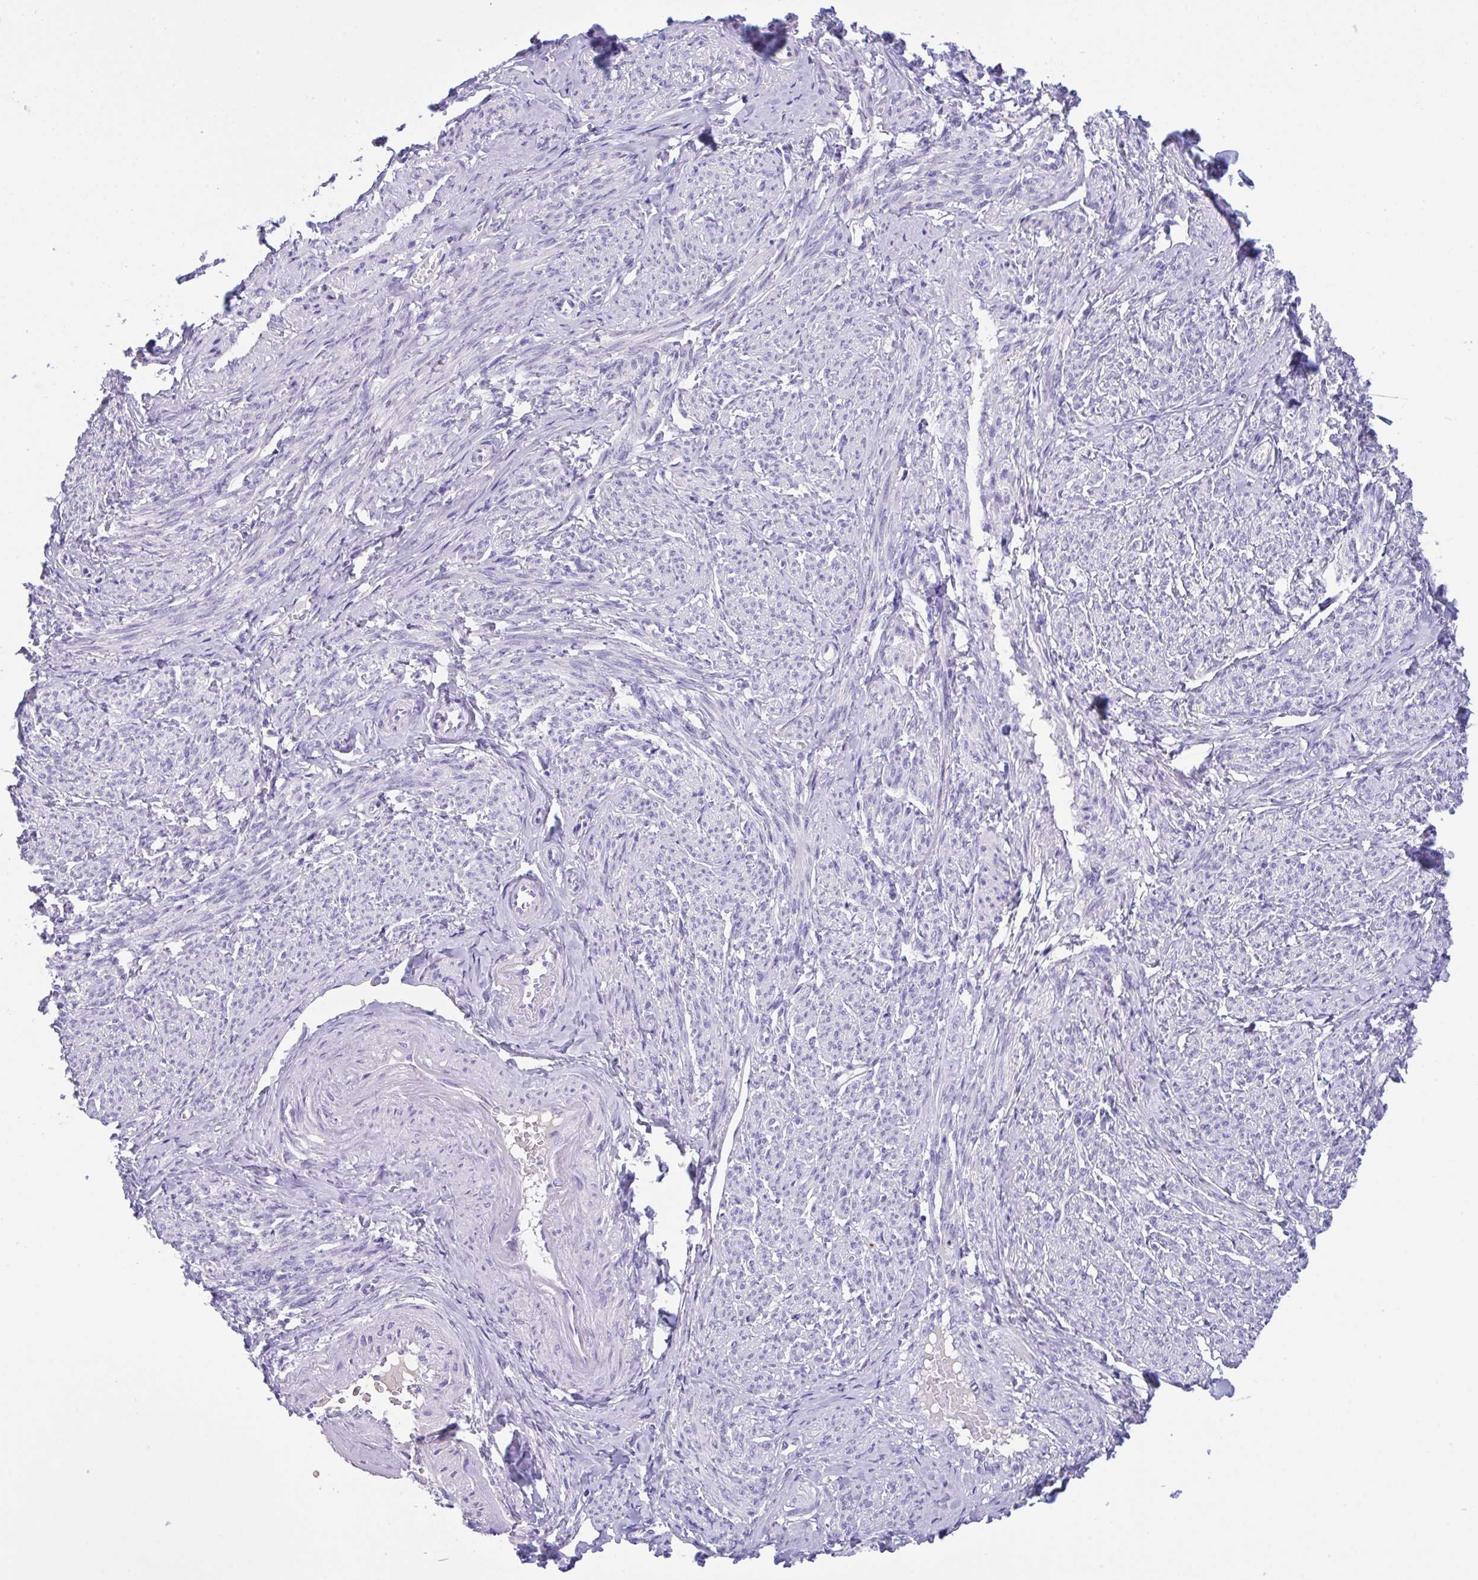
{"staining": {"intensity": "negative", "quantity": "none", "location": "none"}, "tissue": "smooth muscle", "cell_type": "Smooth muscle cells", "image_type": "normal", "snomed": [{"axis": "morphology", "description": "Normal tissue, NOS"}, {"axis": "topography", "description": "Smooth muscle"}], "caption": "DAB (3,3'-diaminobenzidine) immunohistochemical staining of benign human smooth muscle exhibits no significant staining in smooth muscle cells.", "gene": "FBXL20", "patient": {"sex": "female", "age": 65}}